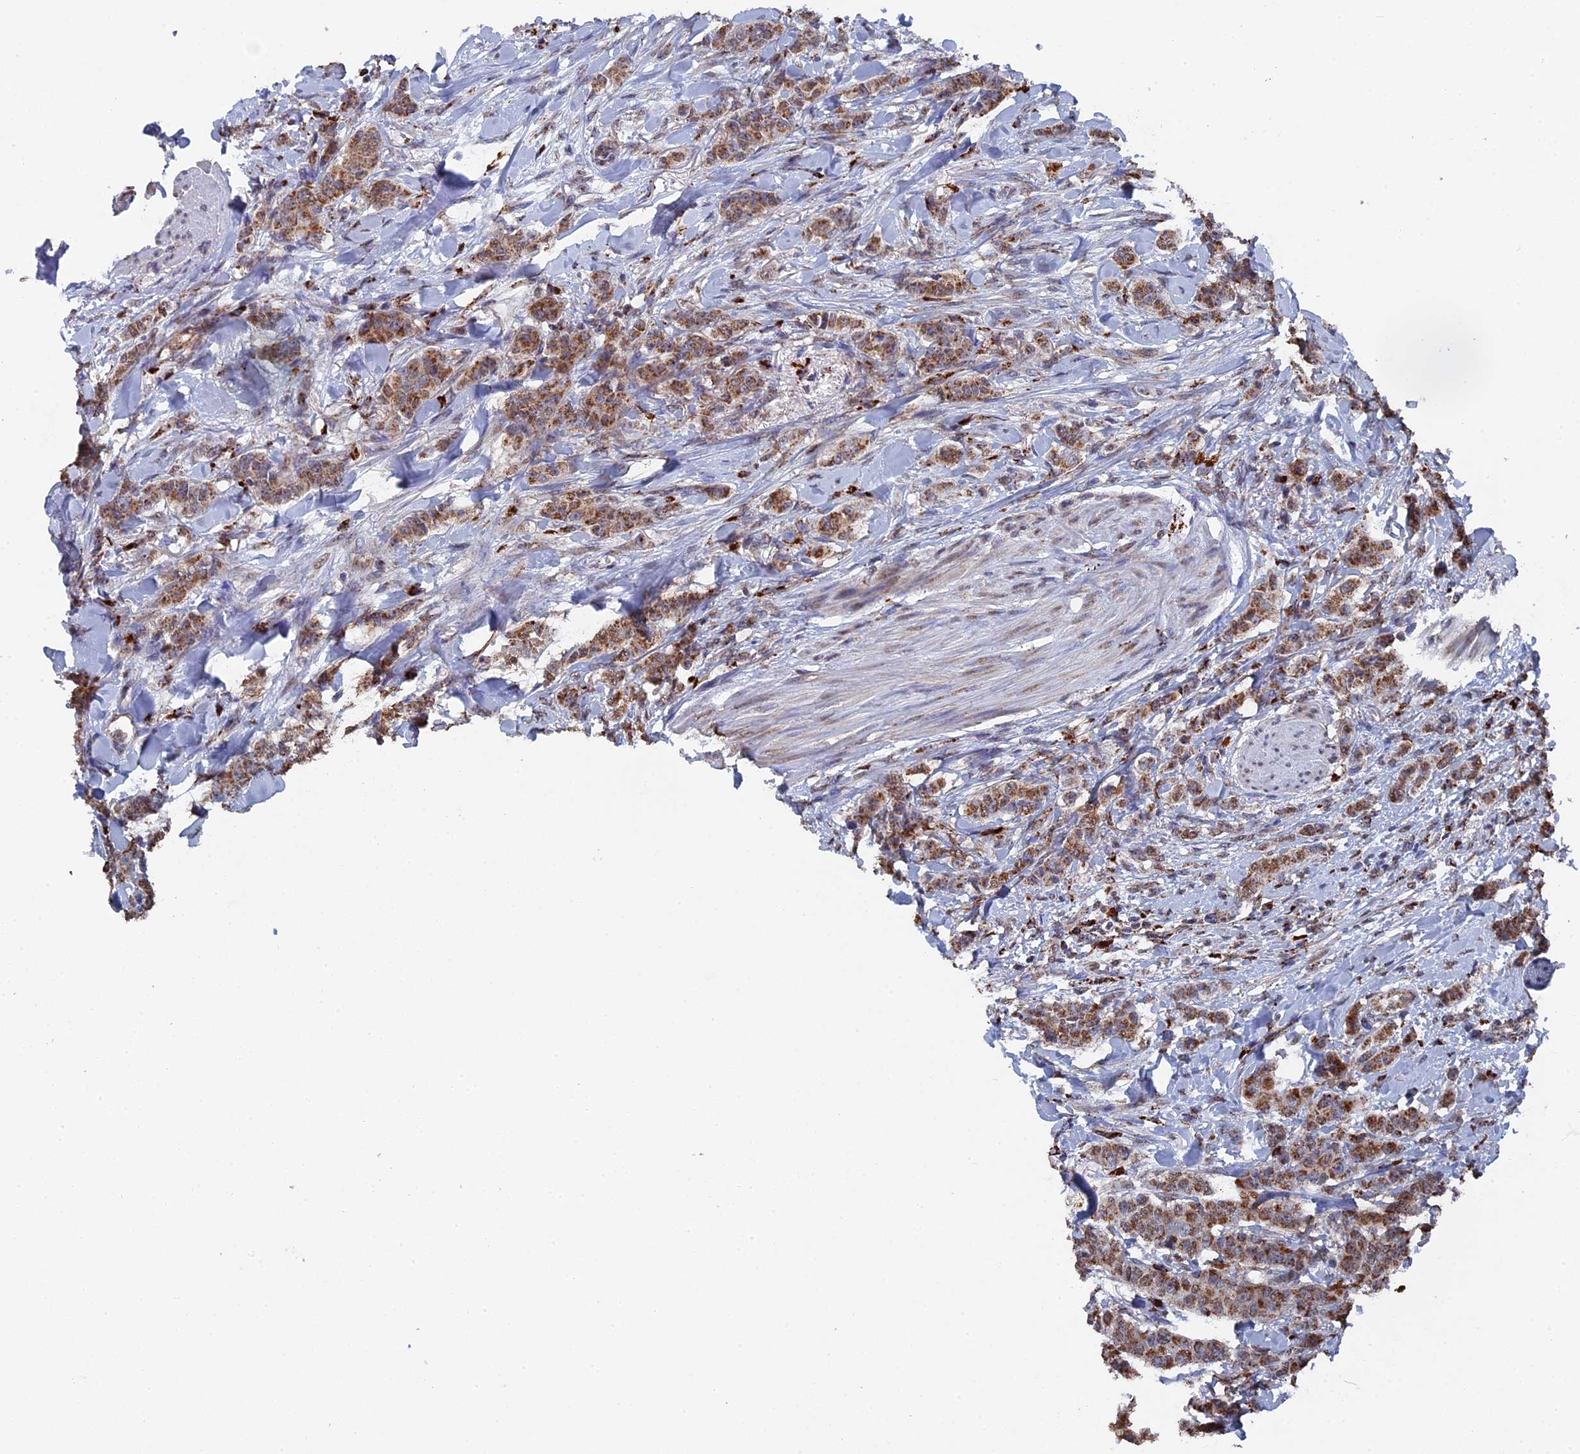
{"staining": {"intensity": "moderate", "quantity": ">75%", "location": "cytoplasmic/membranous"}, "tissue": "breast cancer", "cell_type": "Tumor cells", "image_type": "cancer", "snomed": [{"axis": "morphology", "description": "Duct carcinoma"}, {"axis": "topography", "description": "Breast"}], "caption": "Immunohistochemical staining of human infiltrating ductal carcinoma (breast) displays medium levels of moderate cytoplasmic/membranous protein staining in approximately >75% of tumor cells.", "gene": "SMG9", "patient": {"sex": "female", "age": 40}}